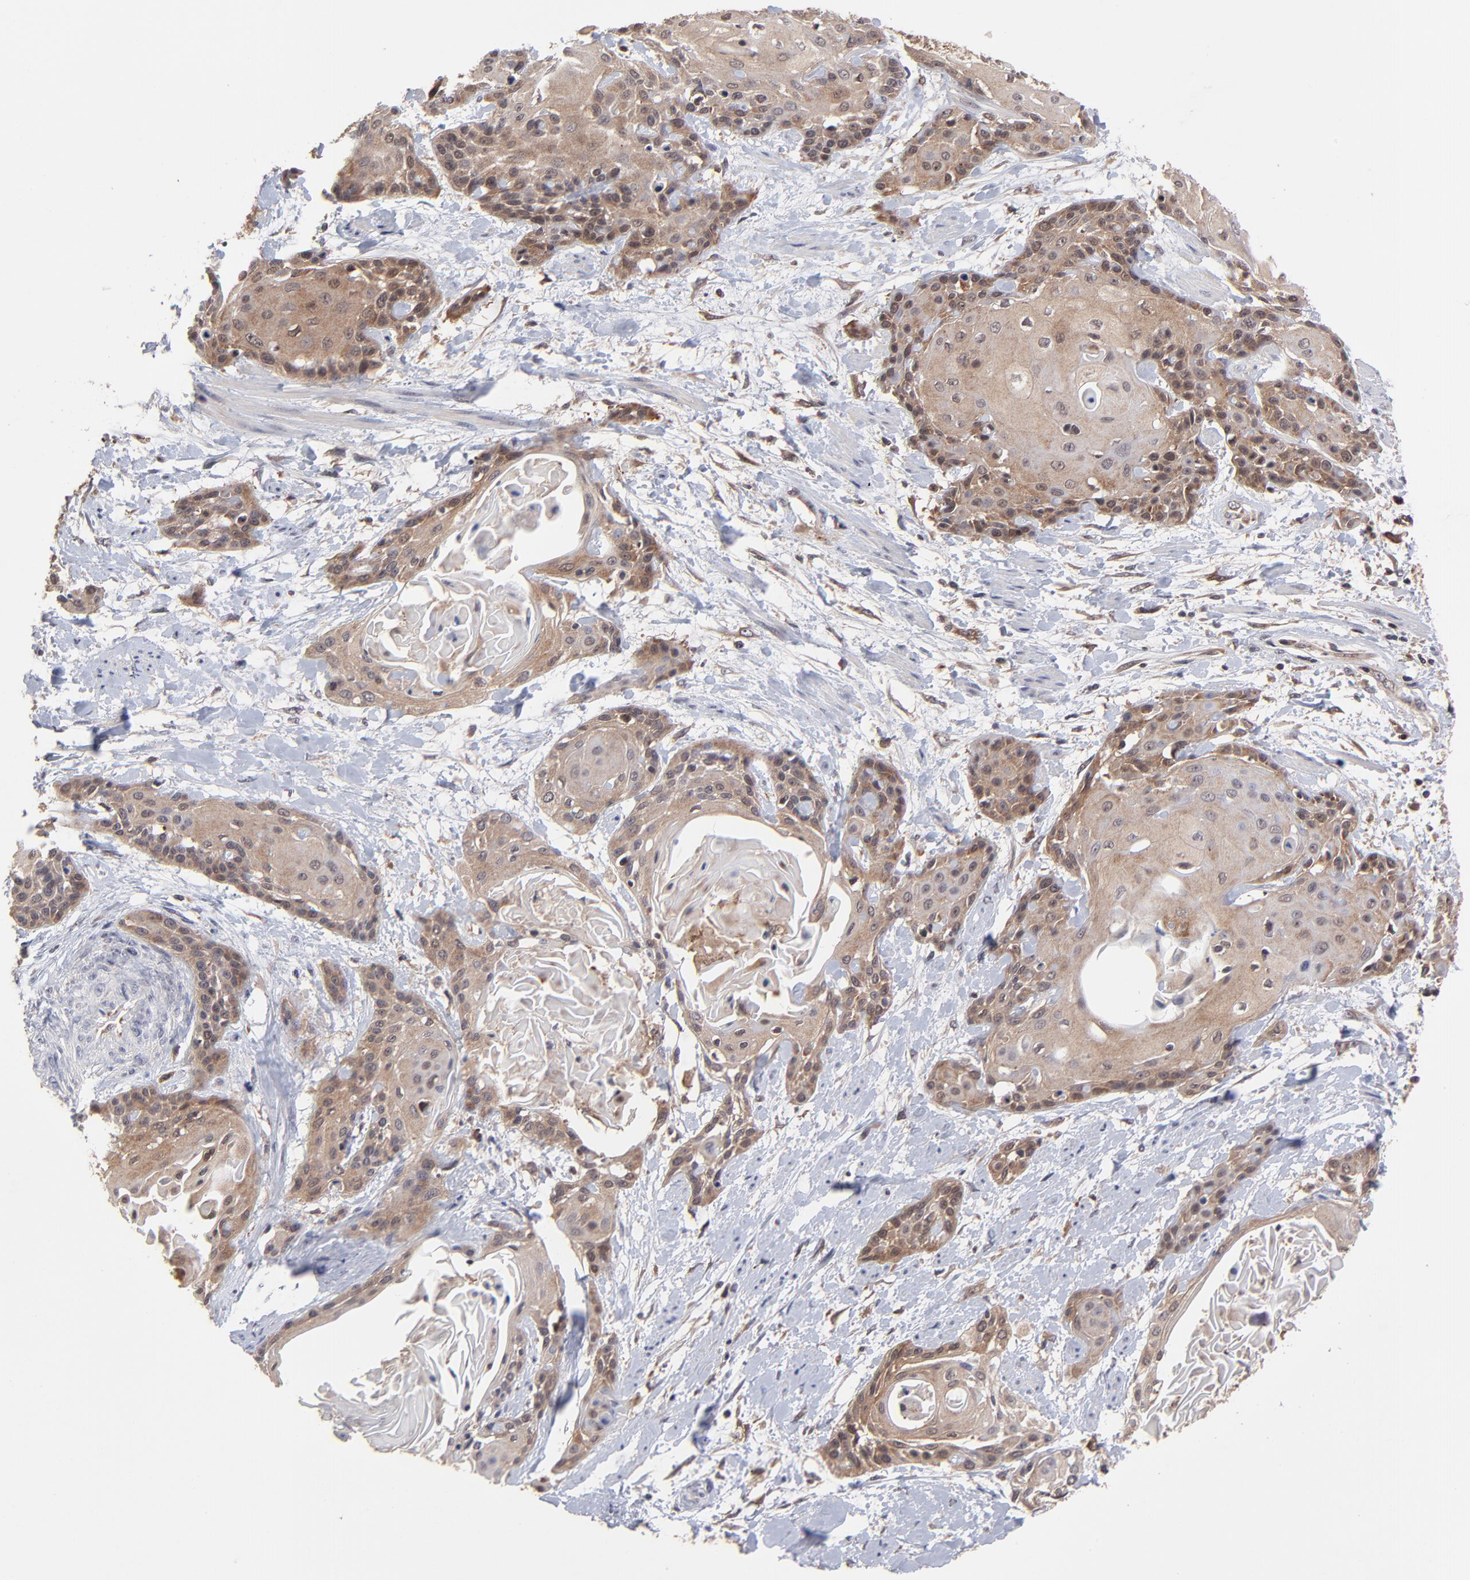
{"staining": {"intensity": "moderate", "quantity": "25%-75%", "location": "cytoplasmic/membranous"}, "tissue": "cervical cancer", "cell_type": "Tumor cells", "image_type": "cancer", "snomed": [{"axis": "morphology", "description": "Squamous cell carcinoma, NOS"}, {"axis": "topography", "description": "Cervix"}], "caption": "High-magnification brightfield microscopy of cervical squamous cell carcinoma stained with DAB (brown) and counterstained with hematoxylin (blue). tumor cells exhibit moderate cytoplasmic/membranous expression is seen in approximately25%-75% of cells.", "gene": "UBE2L6", "patient": {"sex": "female", "age": 57}}